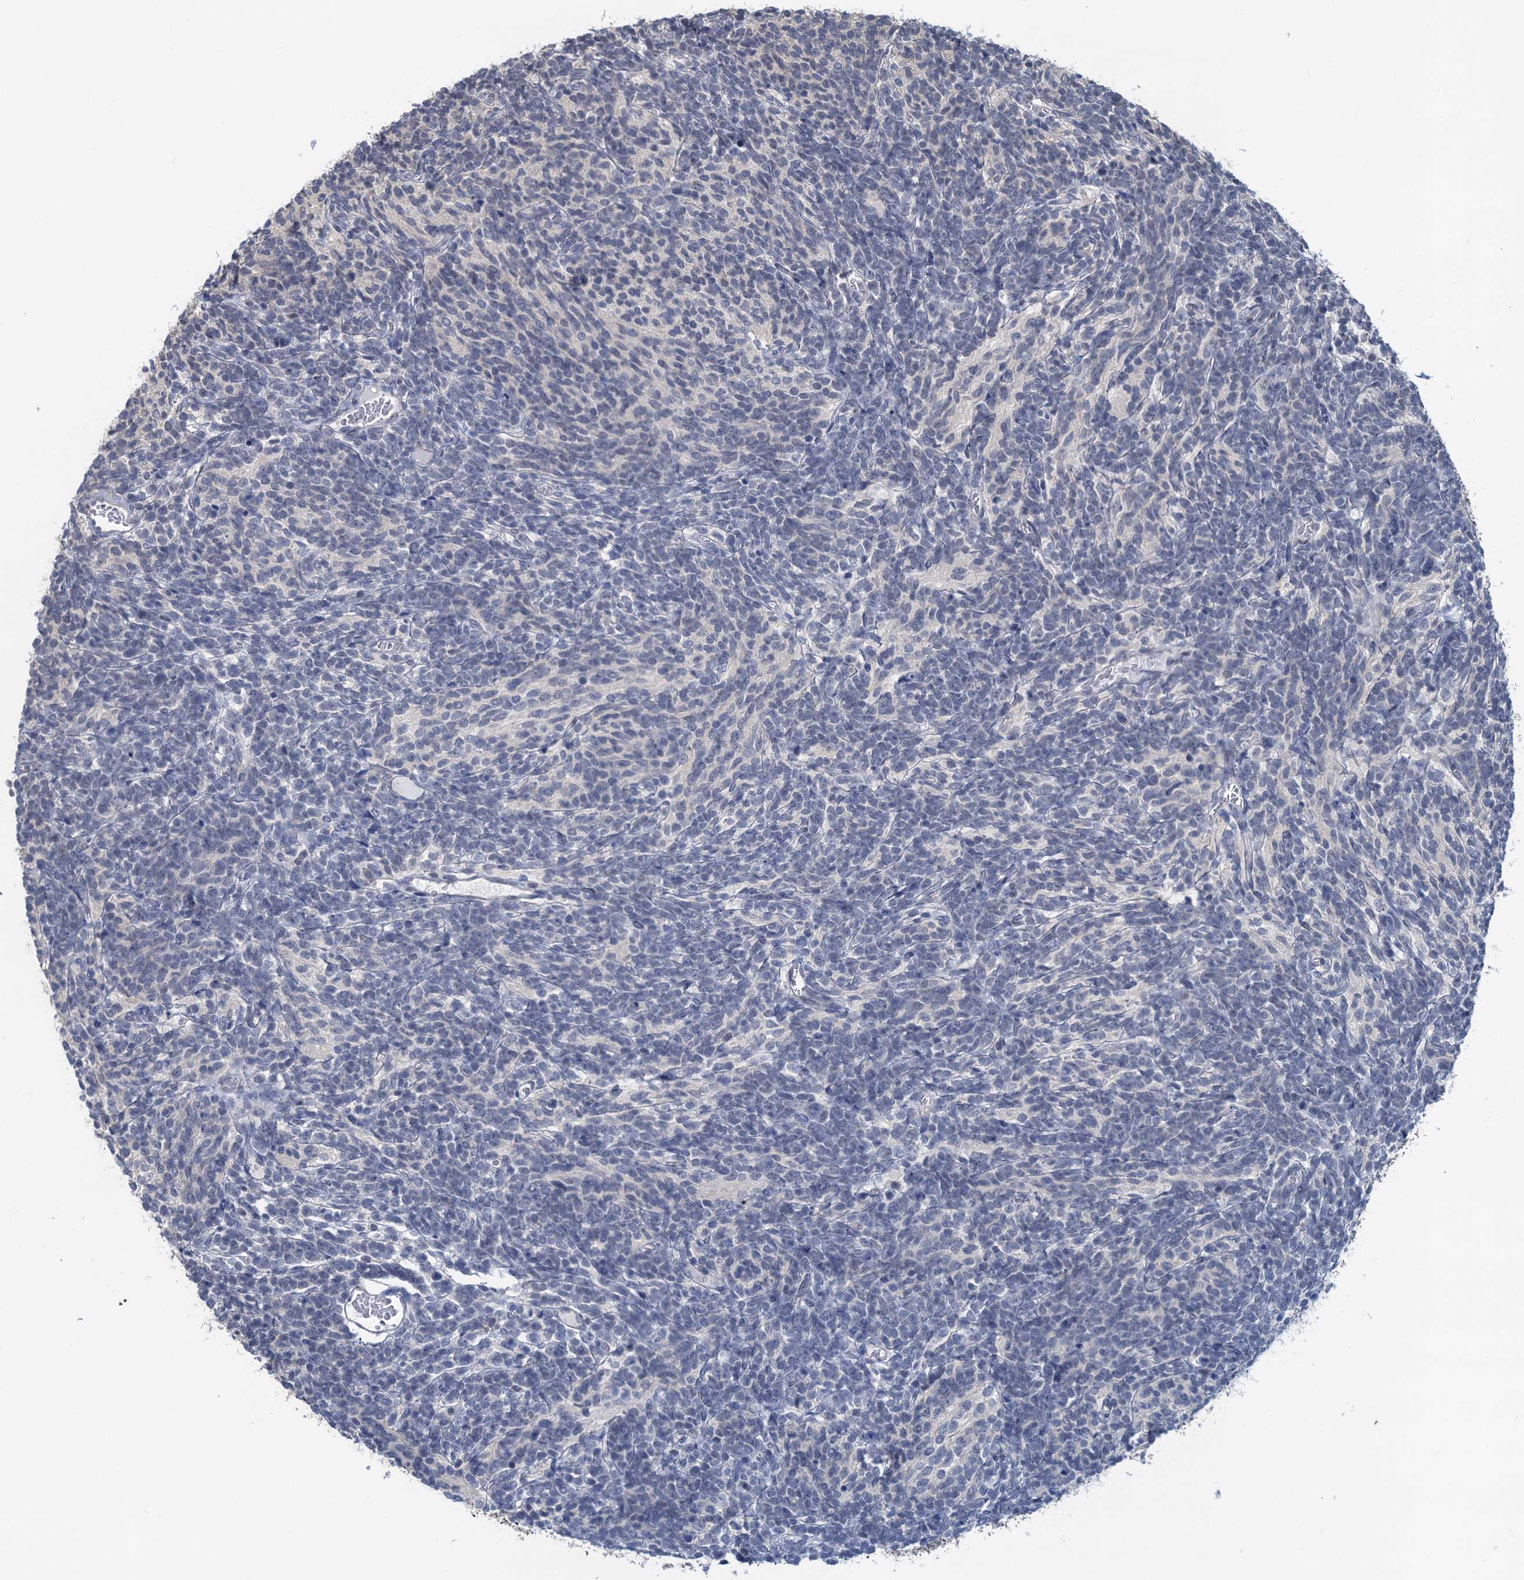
{"staining": {"intensity": "negative", "quantity": "none", "location": "none"}, "tissue": "glioma", "cell_type": "Tumor cells", "image_type": "cancer", "snomed": [{"axis": "morphology", "description": "Glioma, malignant, Low grade"}, {"axis": "topography", "description": "Brain"}], "caption": "Tumor cells are negative for protein expression in human malignant glioma (low-grade). (DAB immunohistochemistry with hematoxylin counter stain).", "gene": "RTKN2", "patient": {"sex": "female", "age": 1}}